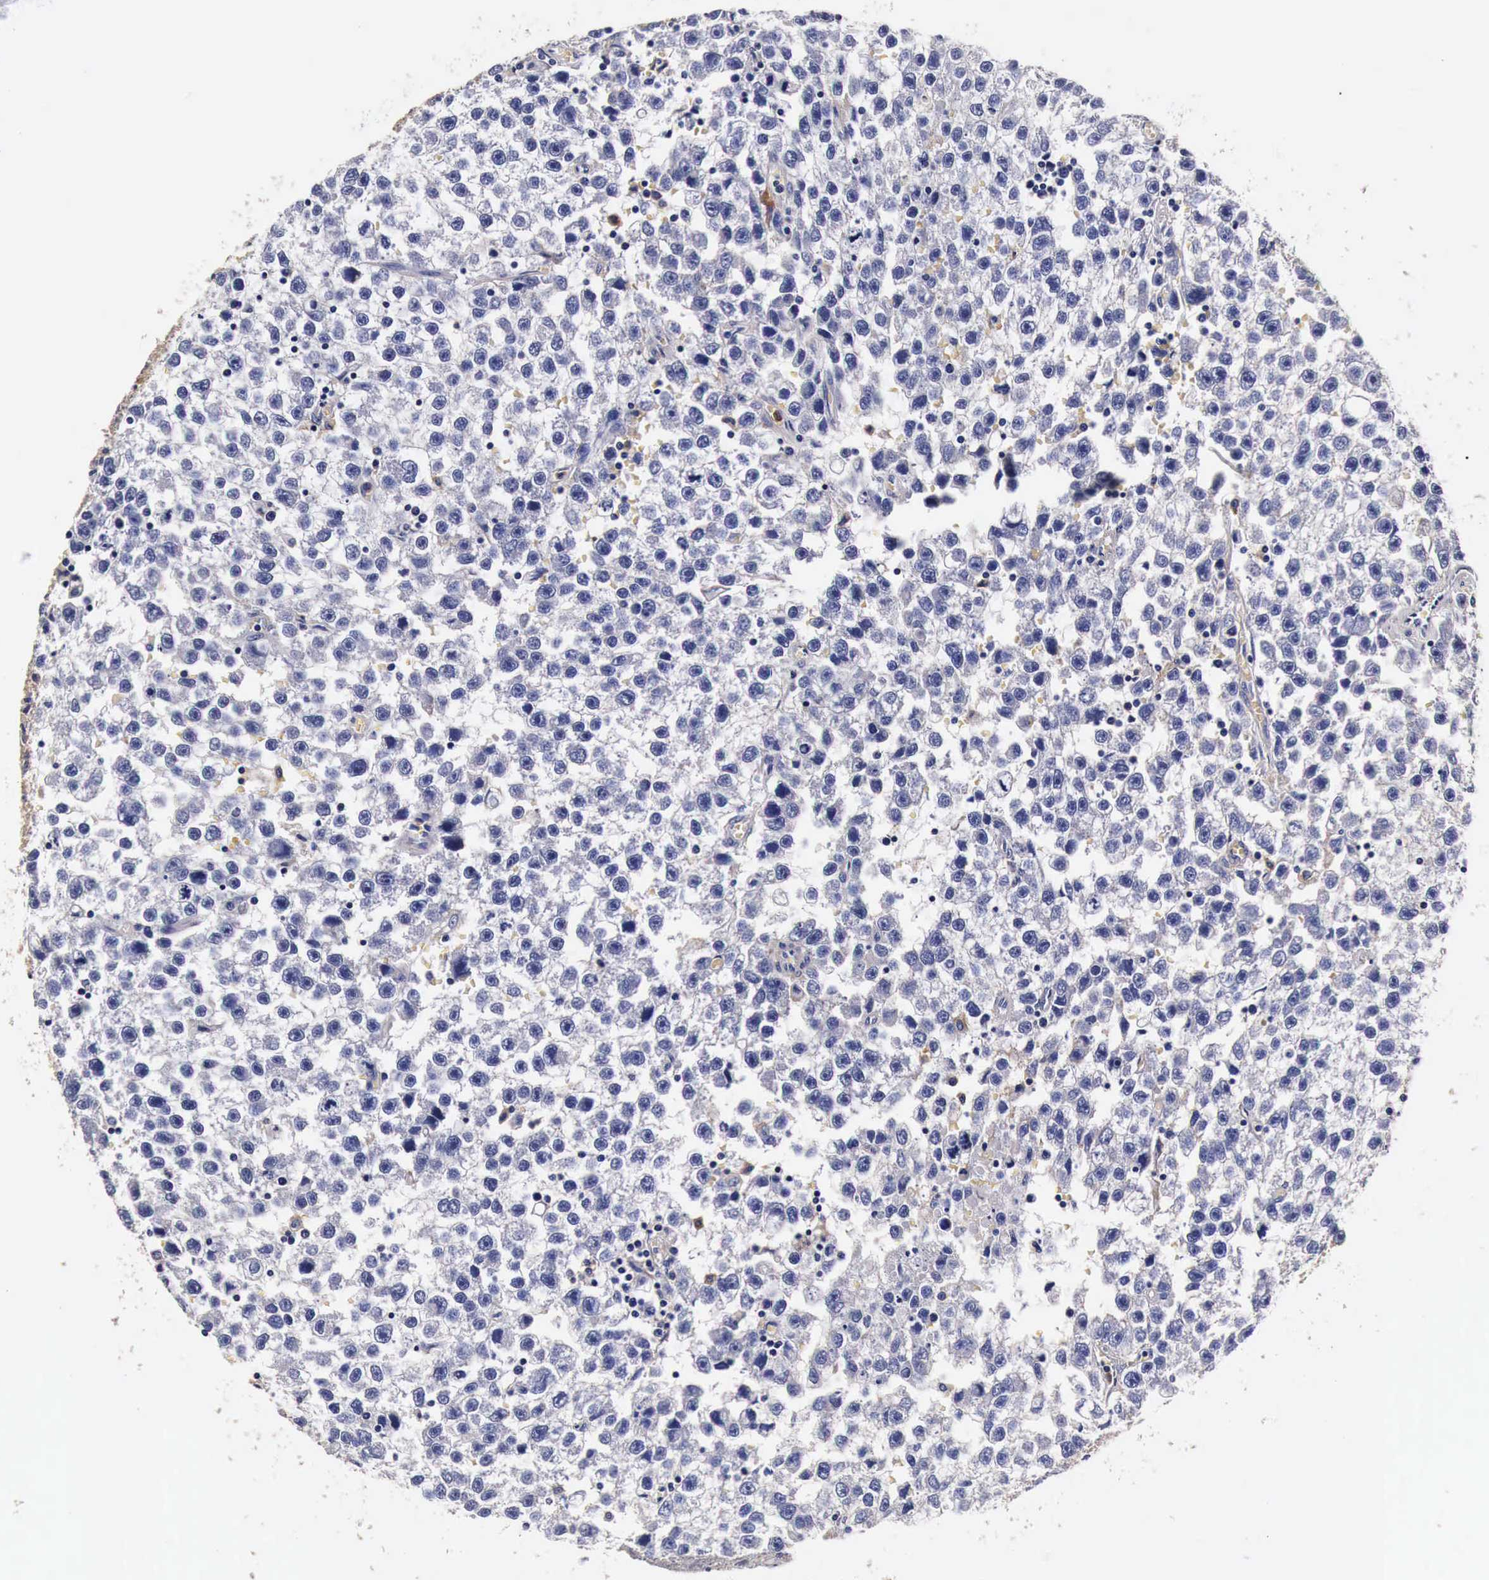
{"staining": {"intensity": "negative", "quantity": "none", "location": "none"}, "tissue": "testis cancer", "cell_type": "Tumor cells", "image_type": "cancer", "snomed": [{"axis": "morphology", "description": "Seminoma, NOS"}, {"axis": "topography", "description": "Testis"}], "caption": "The photomicrograph reveals no staining of tumor cells in seminoma (testis).", "gene": "RP2", "patient": {"sex": "male", "age": 33}}